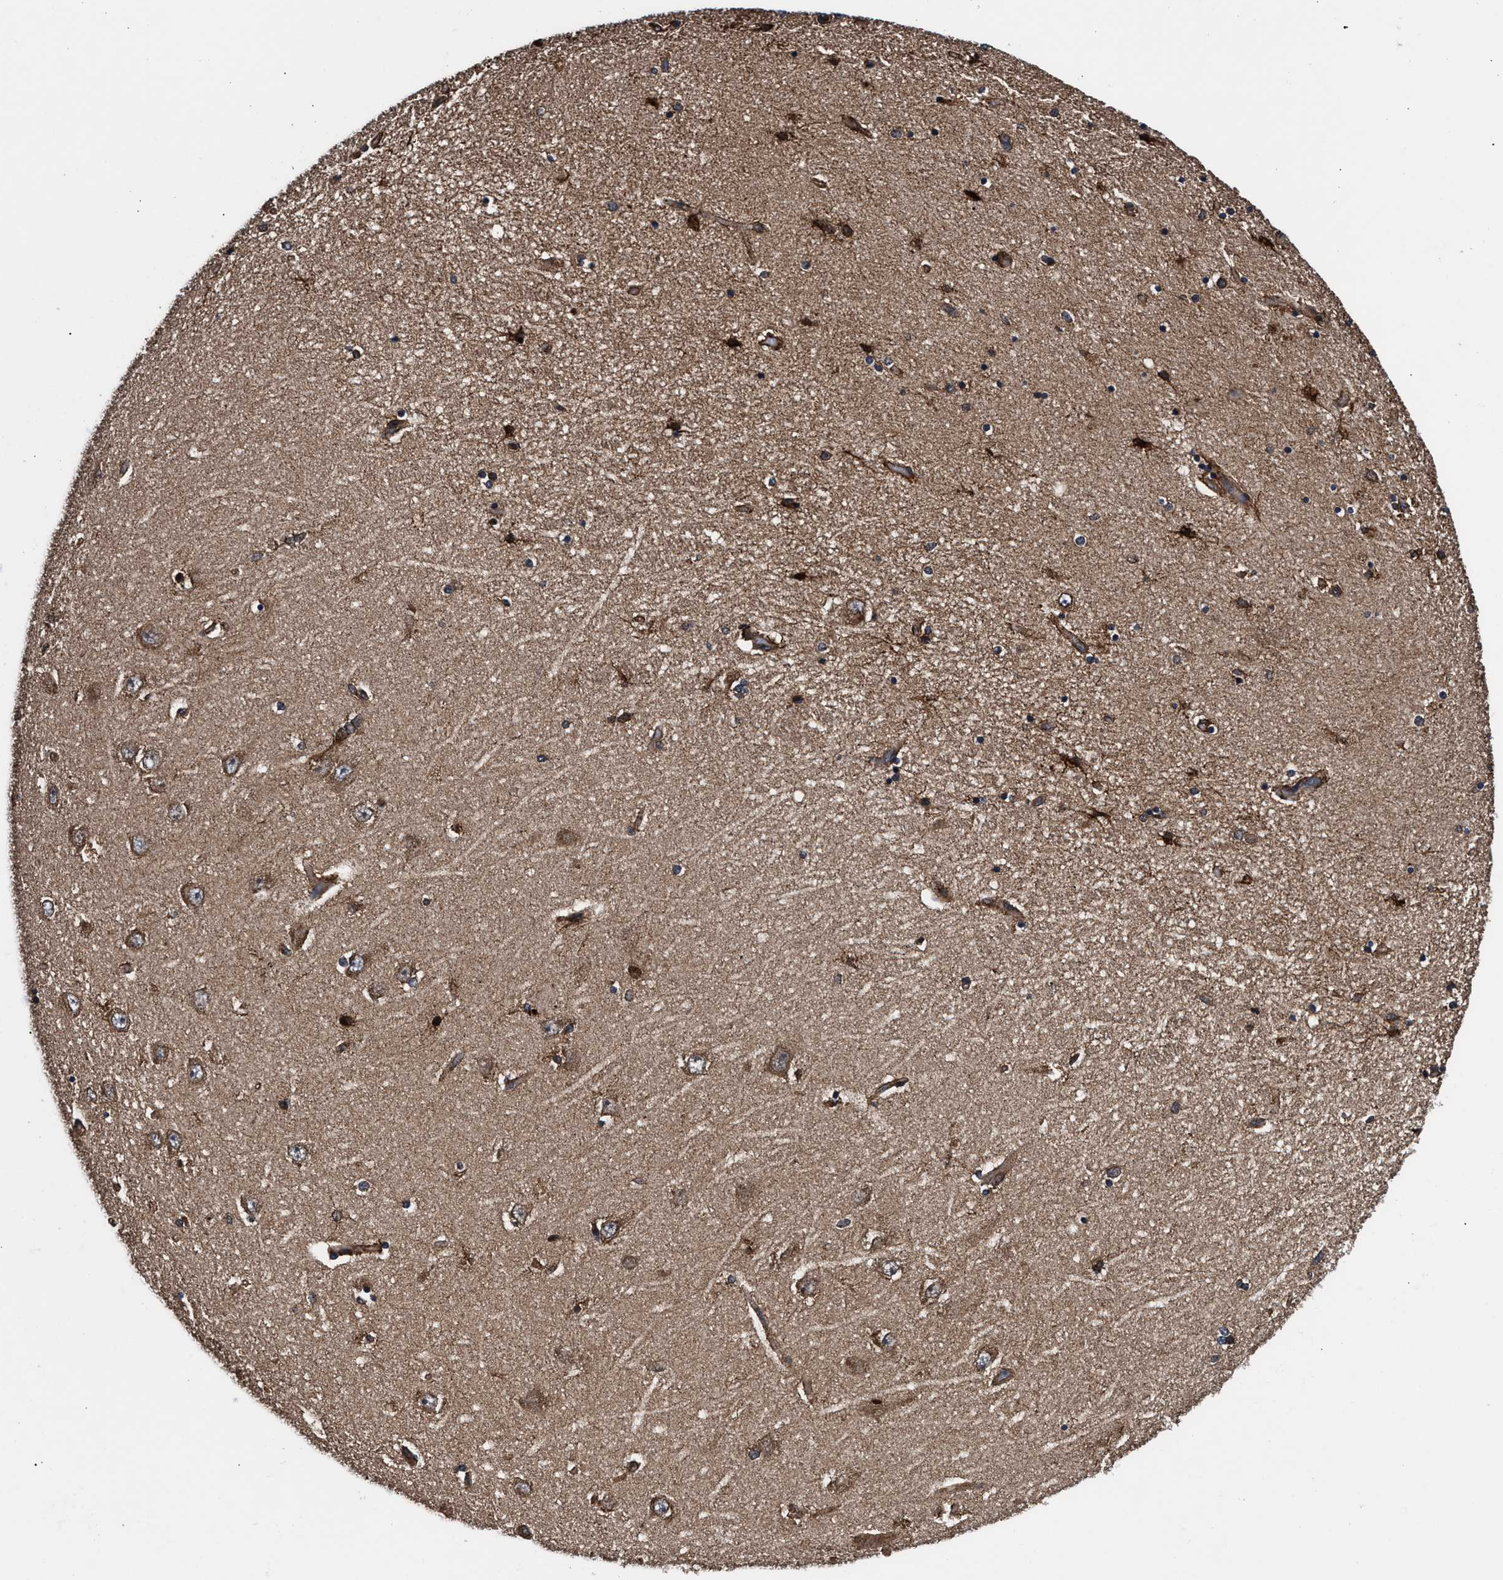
{"staining": {"intensity": "strong", "quantity": ">75%", "location": "cytoplasmic/membranous"}, "tissue": "hippocampus", "cell_type": "Glial cells", "image_type": "normal", "snomed": [{"axis": "morphology", "description": "Normal tissue, NOS"}, {"axis": "topography", "description": "Hippocampus"}], "caption": "Human hippocampus stained for a protein (brown) displays strong cytoplasmic/membranous positive staining in approximately >75% of glial cells.", "gene": "ENSG00000286112", "patient": {"sex": "female", "age": 54}}